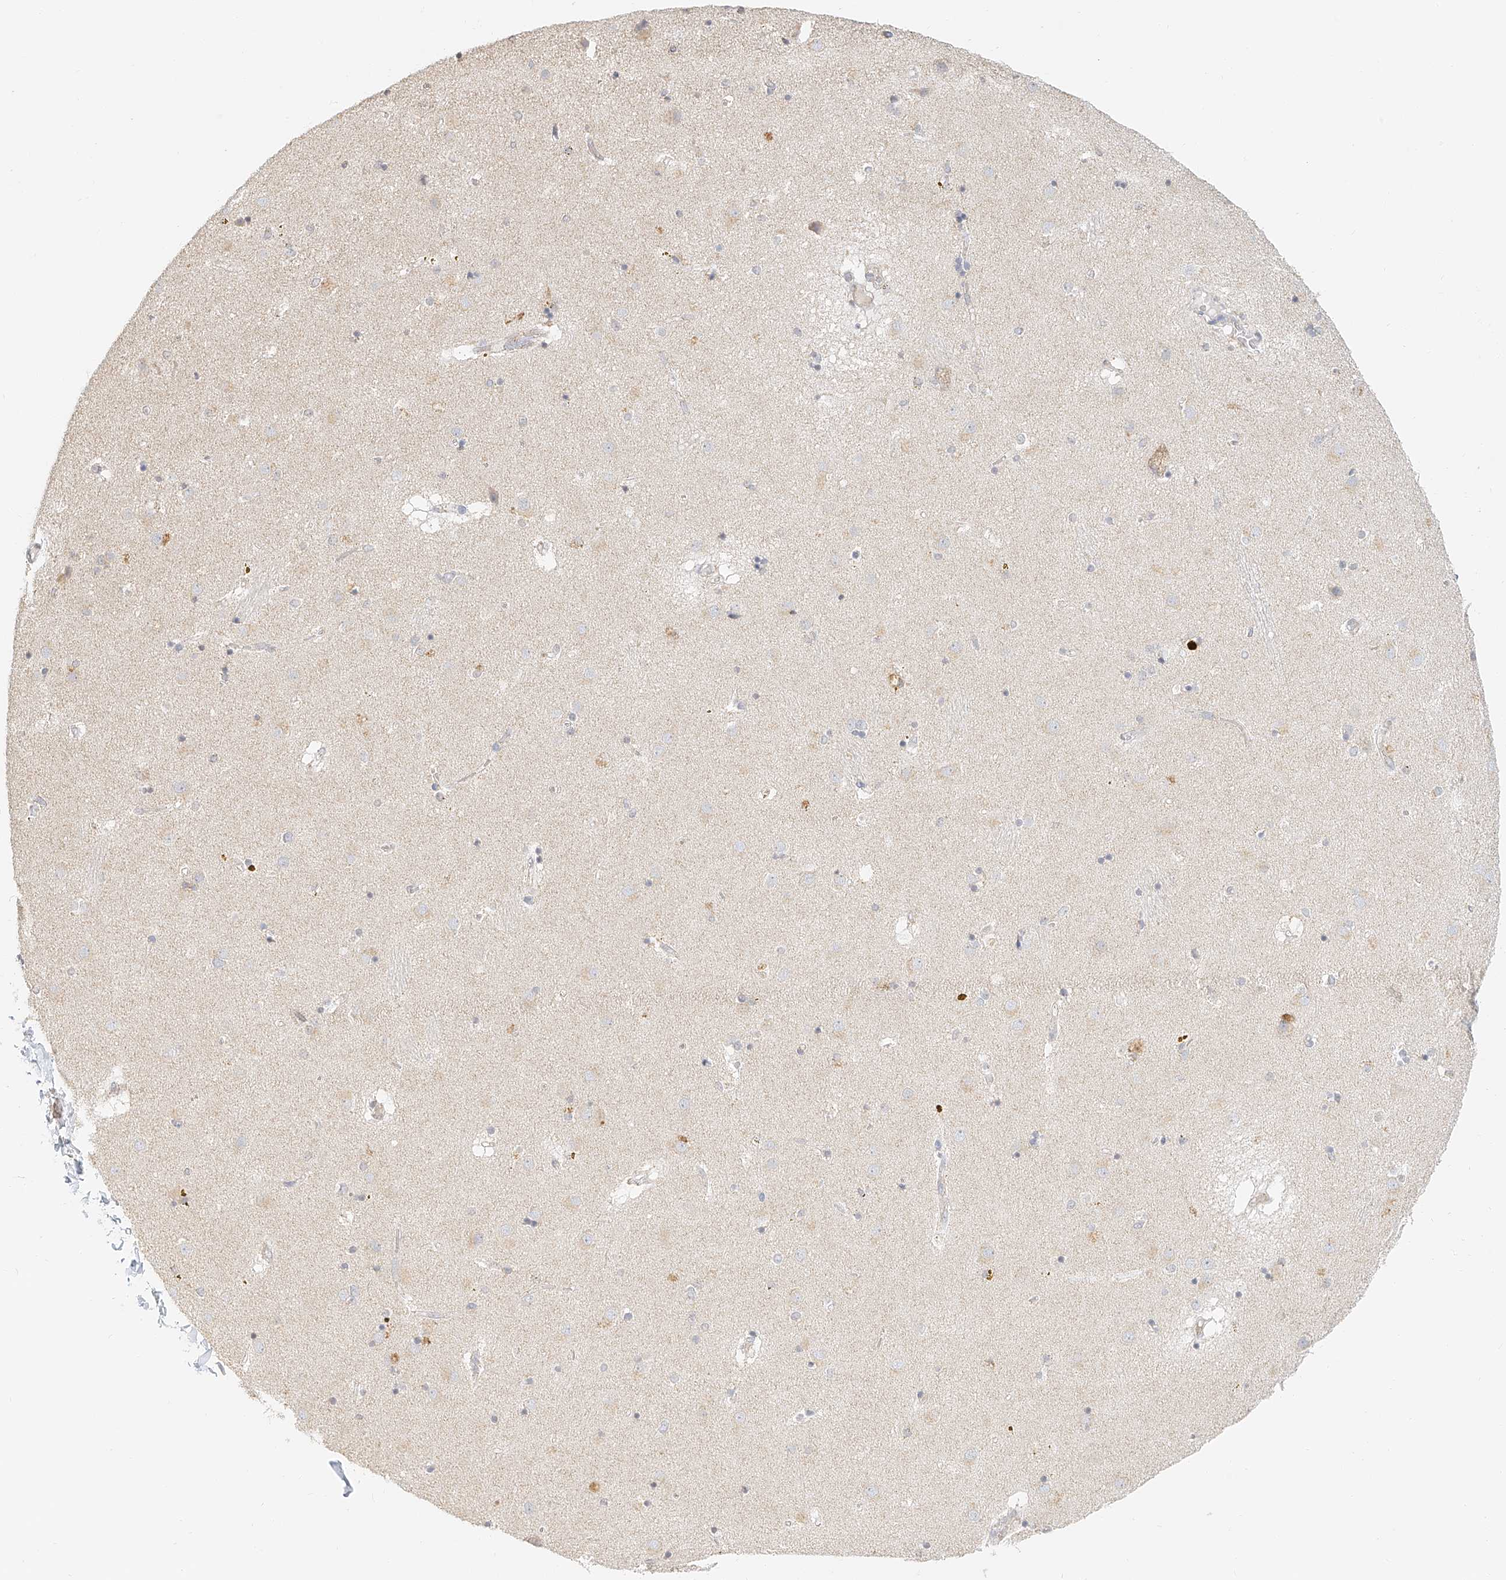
{"staining": {"intensity": "negative", "quantity": "none", "location": "none"}, "tissue": "caudate", "cell_type": "Glial cells", "image_type": "normal", "snomed": [{"axis": "morphology", "description": "Normal tissue, NOS"}, {"axis": "topography", "description": "Lateral ventricle wall"}], "caption": "Immunohistochemistry (IHC) histopathology image of normal caudate stained for a protein (brown), which reveals no staining in glial cells.", "gene": "CXorf58", "patient": {"sex": "male", "age": 70}}